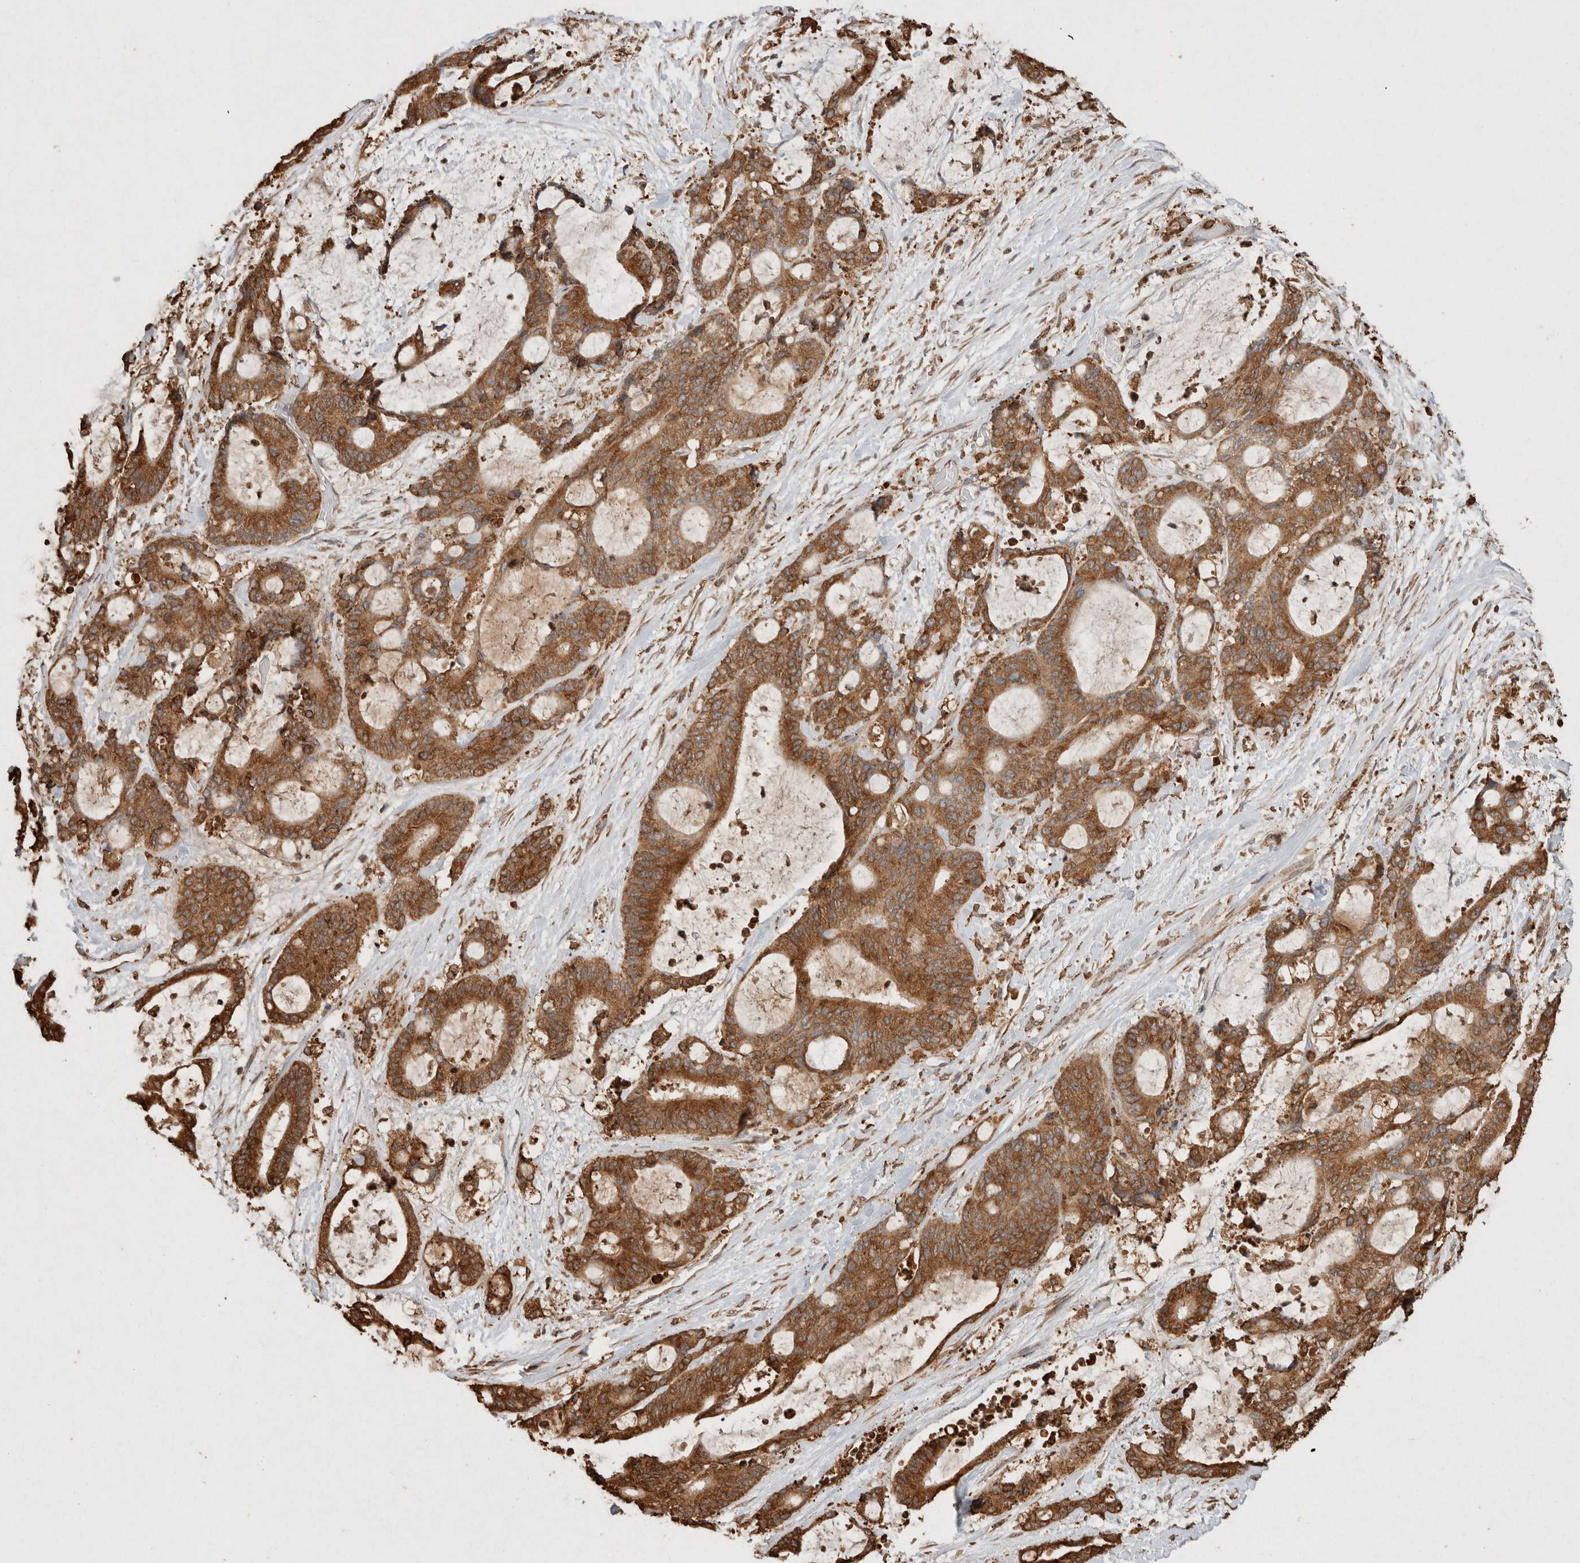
{"staining": {"intensity": "moderate", "quantity": ">75%", "location": "cytoplasmic/membranous"}, "tissue": "liver cancer", "cell_type": "Tumor cells", "image_type": "cancer", "snomed": [{"axis": "morphology", "description": "Cholangiocarcinoma"}, {"axis": "topography", "description": "Liver"}], "caption": "Immunohistochemistry micrograph of liver cancer stained for a protein (brown), which demonstrates medium levels of moderate cytoplasmic/membranous positivity in about >75% of tumor cells.", "gene": "ERAP1", "patient": {"sex": "female", "age": 73}}